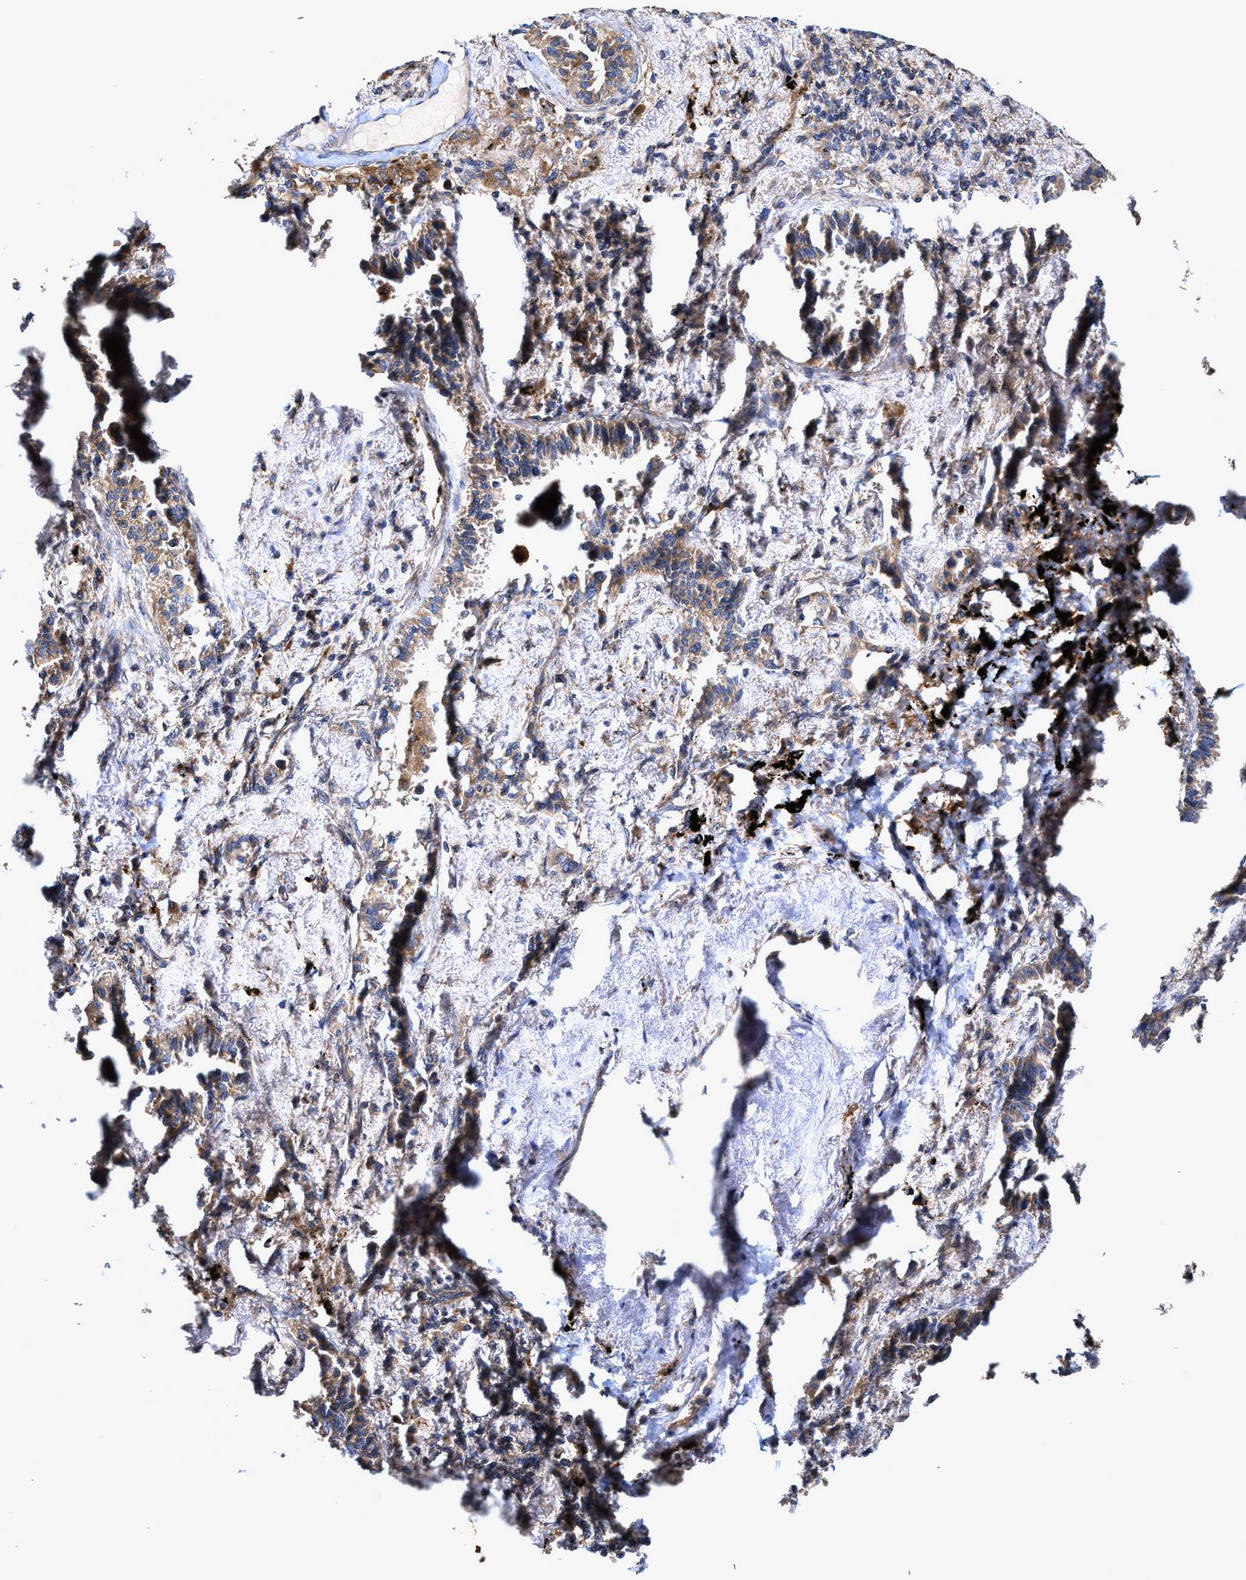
{"staining": {"intensity": "moderate", "quantity": ">75%", "location": "cytoplasmic/membranous"}, "tissue": "lung cancer", "cell_type": "Tumor cells", "image_type": "cancer", "snomed": [{"axis": "morphology", "description": "Adenocarcinoma, NOS"}, {"axis": "topography", "description": "Lung"}], "caption": "Human lung cancer stained with a brown dye displays moderate cytoplasmic/membranous positive expression in about >75% of tumor cells.", "gene": "EFNA4", "patient": {"sex": "male", "age": 59}}